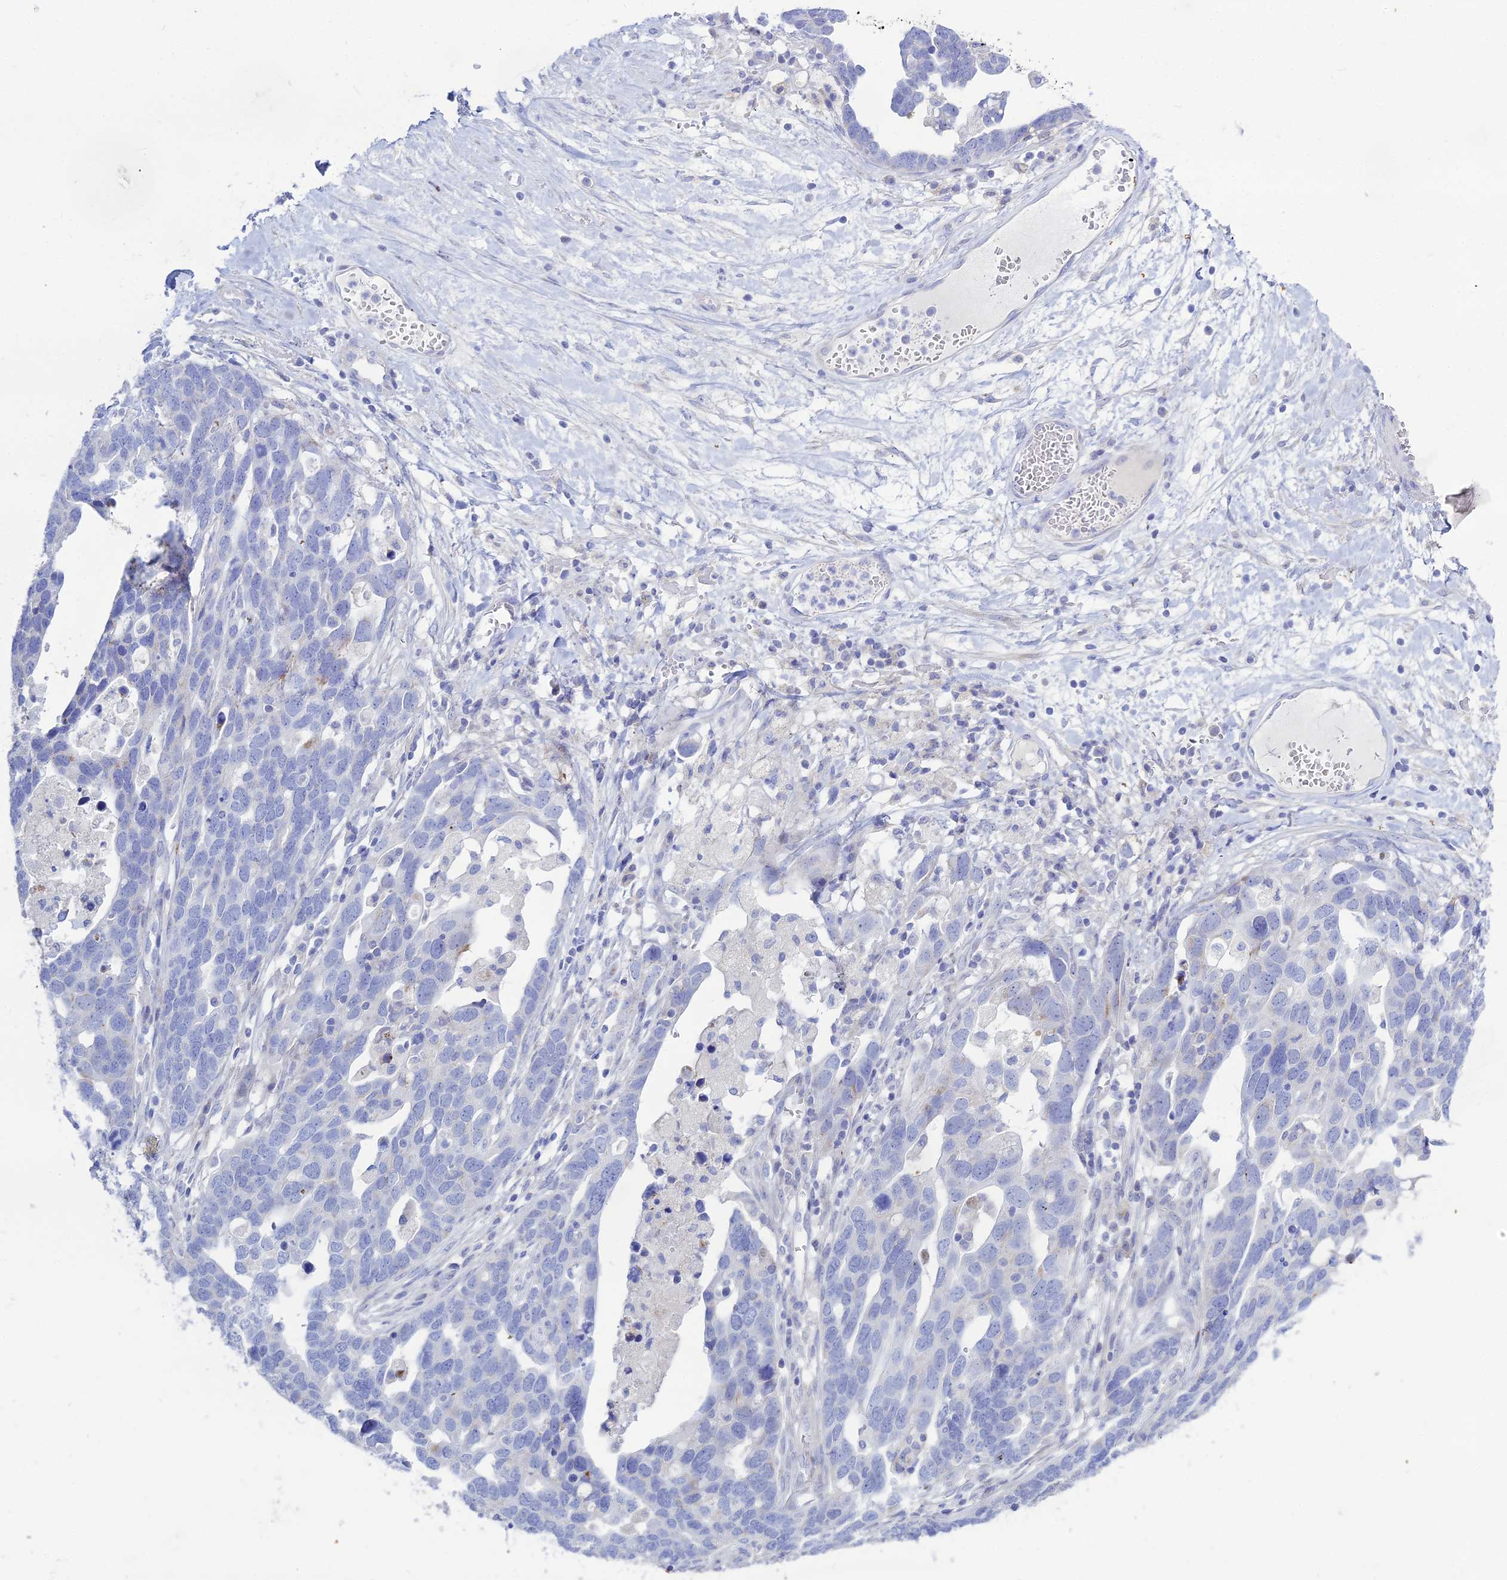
{"staining": {"intensity": "negative", "quantity": "none", "location": "none"}, "tissue": "ovarian cancer", "cell_type": "Tumor cells", "image_type": "cancer", "snomed": [{"axis": "morphology", "description": "Cystadenocarcinoma, serous, NOS"}, {"axis": "topography", "description": "Ovary"}], "caption": "Immunohistochemistry histopathology image of human ovarian serous cystadenocarcinoma stained for a protein (brown), which demonstrates no staining in tumor cells. The staining was performed using DAB (3,3'-diaminobenzidine) to visualize the protein expression in brown, while the nuclei were stained in blue with hematoxylin (Magnification: 20x).", "gene": "DHX34", "patient": {"sex": "female", "age": 54}}